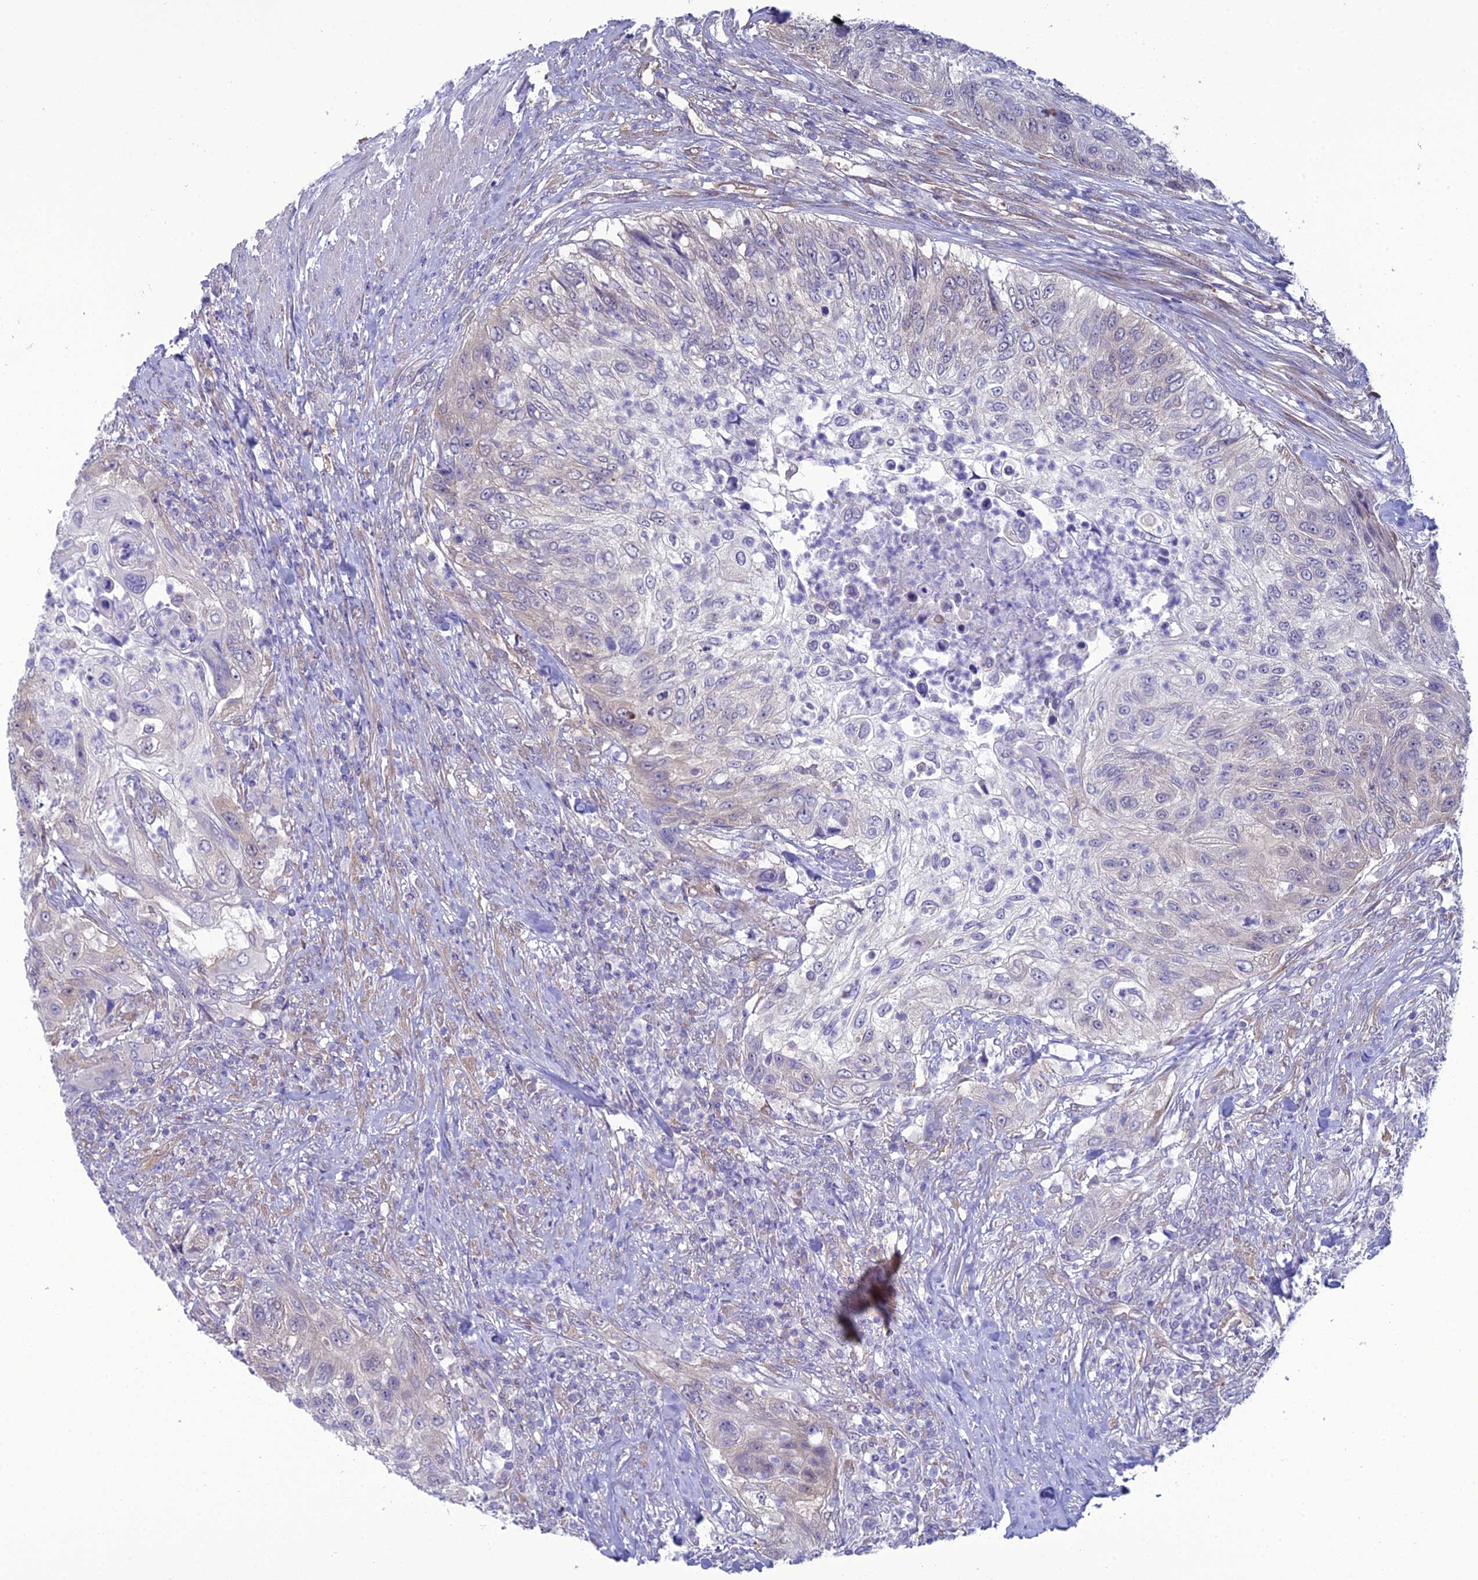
{"staining": {"intensity": "weak", "quantity": "<25%", "location": "cytoplasmic/membranous"}, "tissue": "urothelial cancer", "cell_type": "Tumor cells", "image_type": "cancer", "snomed": [{"axis": "morphology", "description": "Urothelial carcinoma, High grade"}, {"axis": "topography", "description": "Urinary bladder"}], "caption": "Immunohistochemistry (IHC) photomicrograph of human urothelial cancer stained for a protein (brown), which shows no staining in tumor cells.", "gene": "GNPNAT1", "patient": {"sex": "female", "age": 60}}